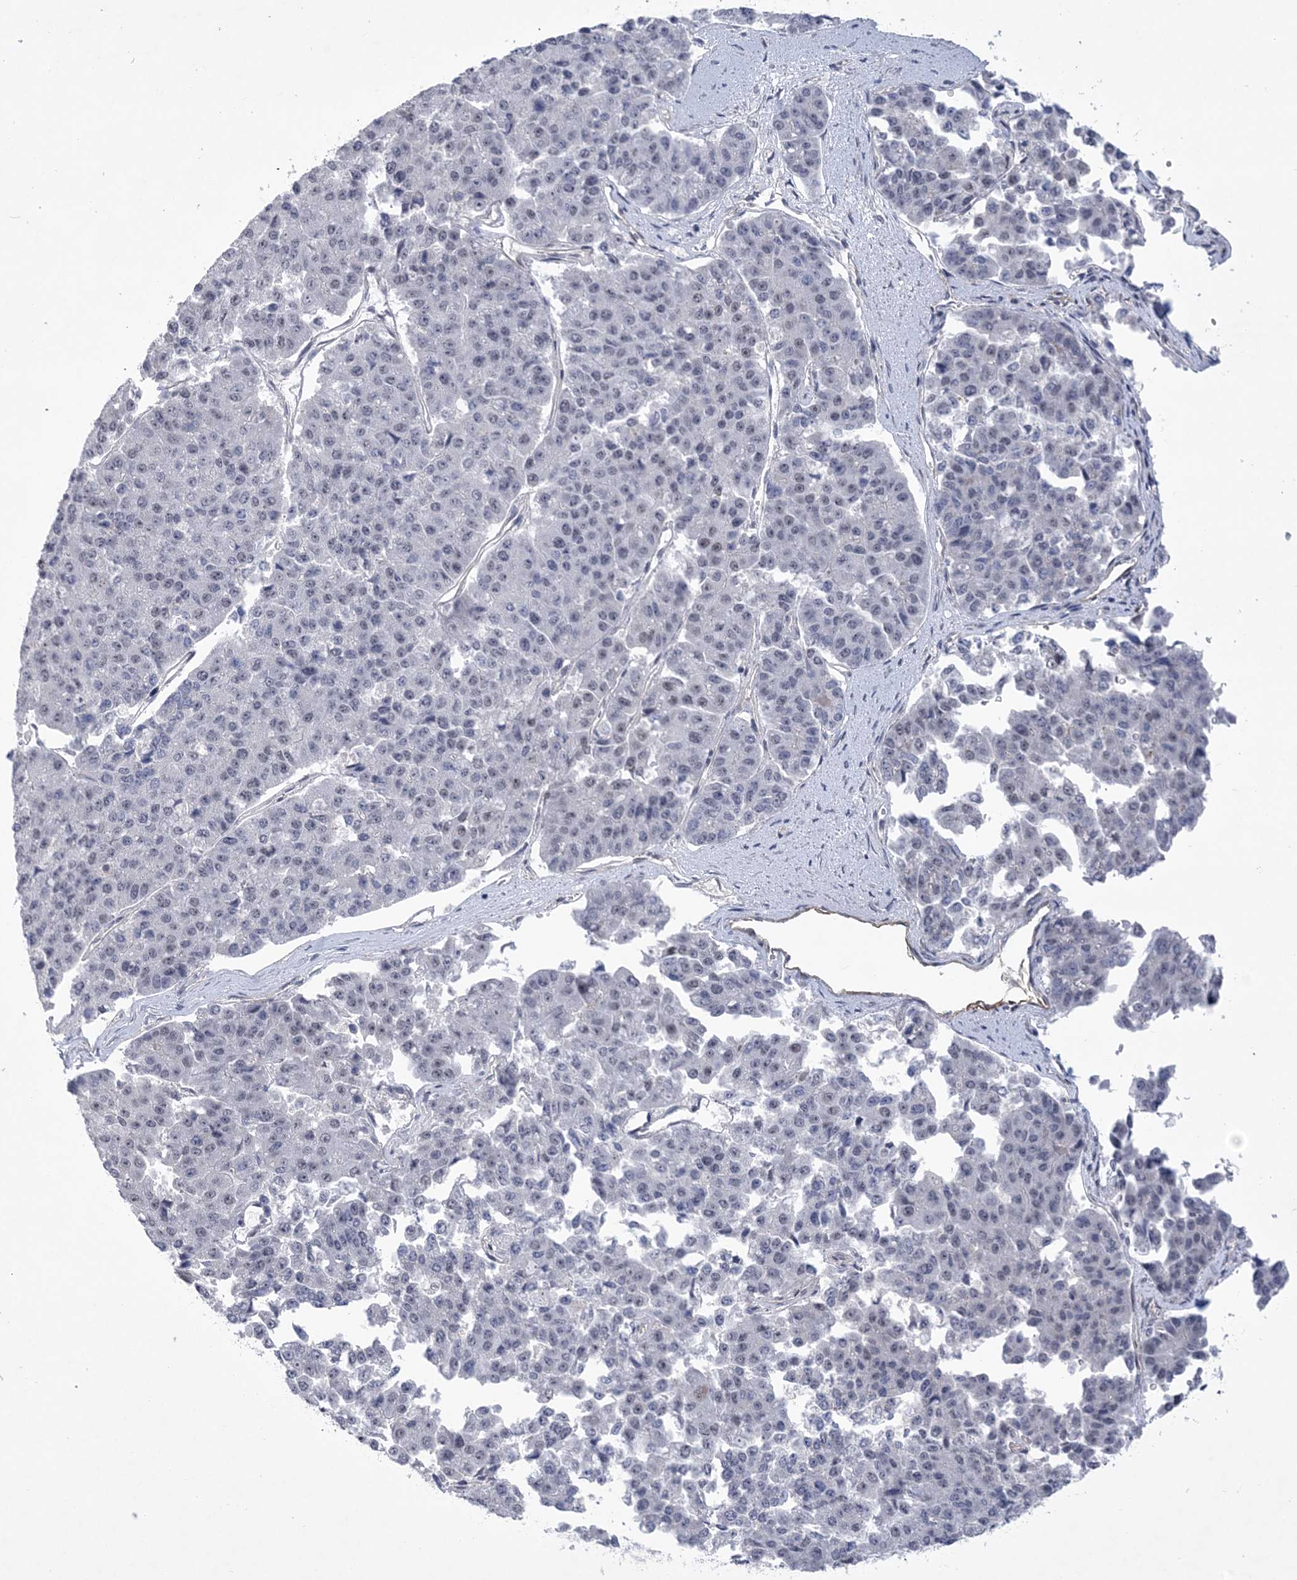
{"staining": {"intensity": "negative", "quantity": "none", "location": "none"}, "tissue": "pancreatic cancer", "cell_type": "Tumor cells", "image_type": "cancer", "snomed": [{"axis": "morphology", "description": "Adenocarcinoma, NOS"}, {"axis": "topography", "description": "Pancreas"}], "caption": "High magnification brightfield microscopy of adenocarcinoma (pancreatic) stained with DAB (3,3'-diaminobenzidine) (brown) and counterstained with hematoxylin (blue): tumor cells show no significant staining.", "gene": "HOMEZ", "patient": {"sex": "male", "age": 50}}